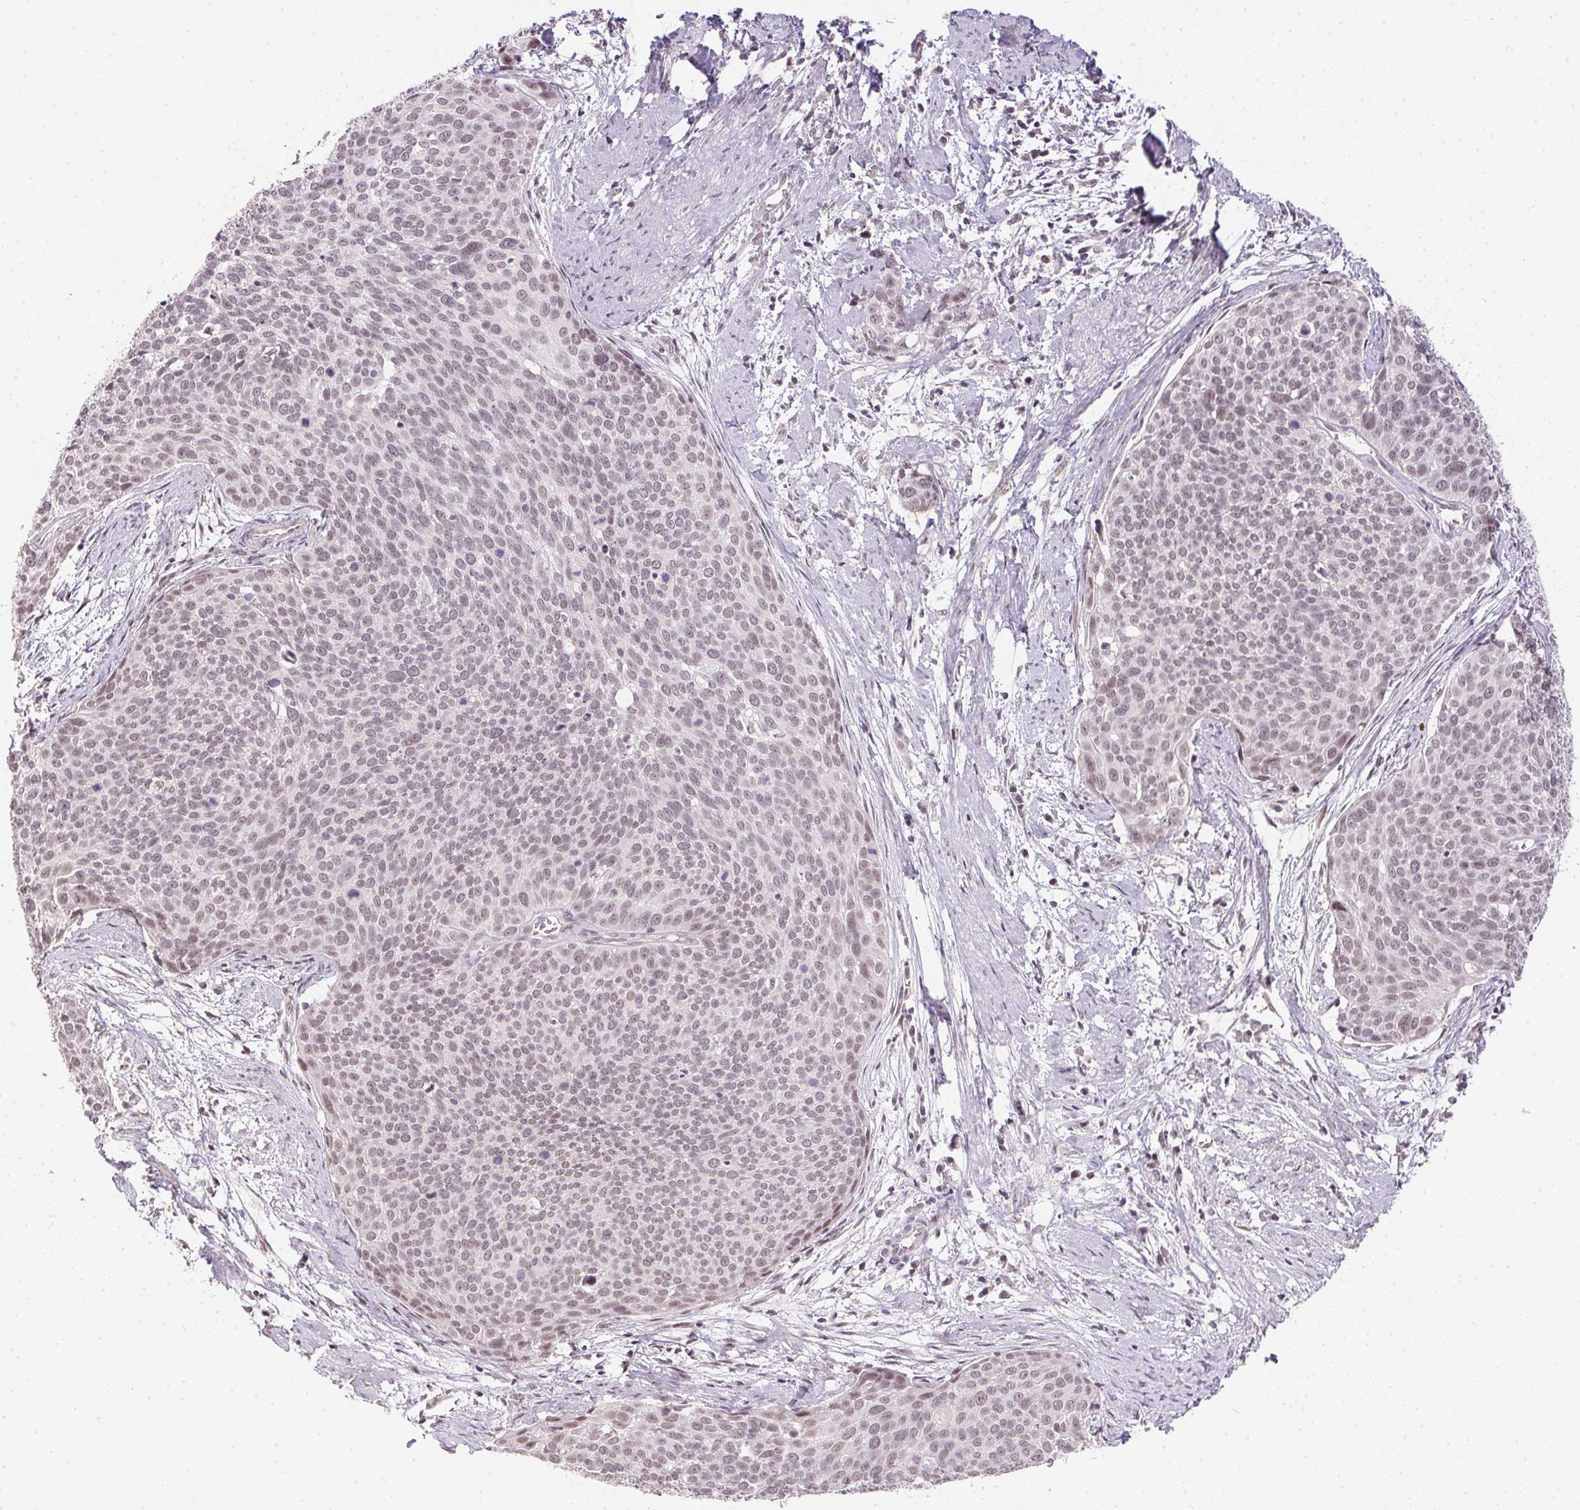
{"staining": {"intensity": "weak", "quantity": "25%-75%", "location": "nuclear"}, "tissue": "cervical cancer", "cell_type": "Tumor cells", "image_type": "cancer", "snomed": [{"axis": "morphology", "description": "Squamous cell carcinoma, NOS"}, {"axis": "topography", "description": "Cervix"}], "caption": "Protein staining displays weak nuclear positivity in about 25%-75% of tumor cells in cervical cancer (squamous cell carcinoma).", "gene": "KDM4D", "patient": {"sex": "female", "age": 39}}